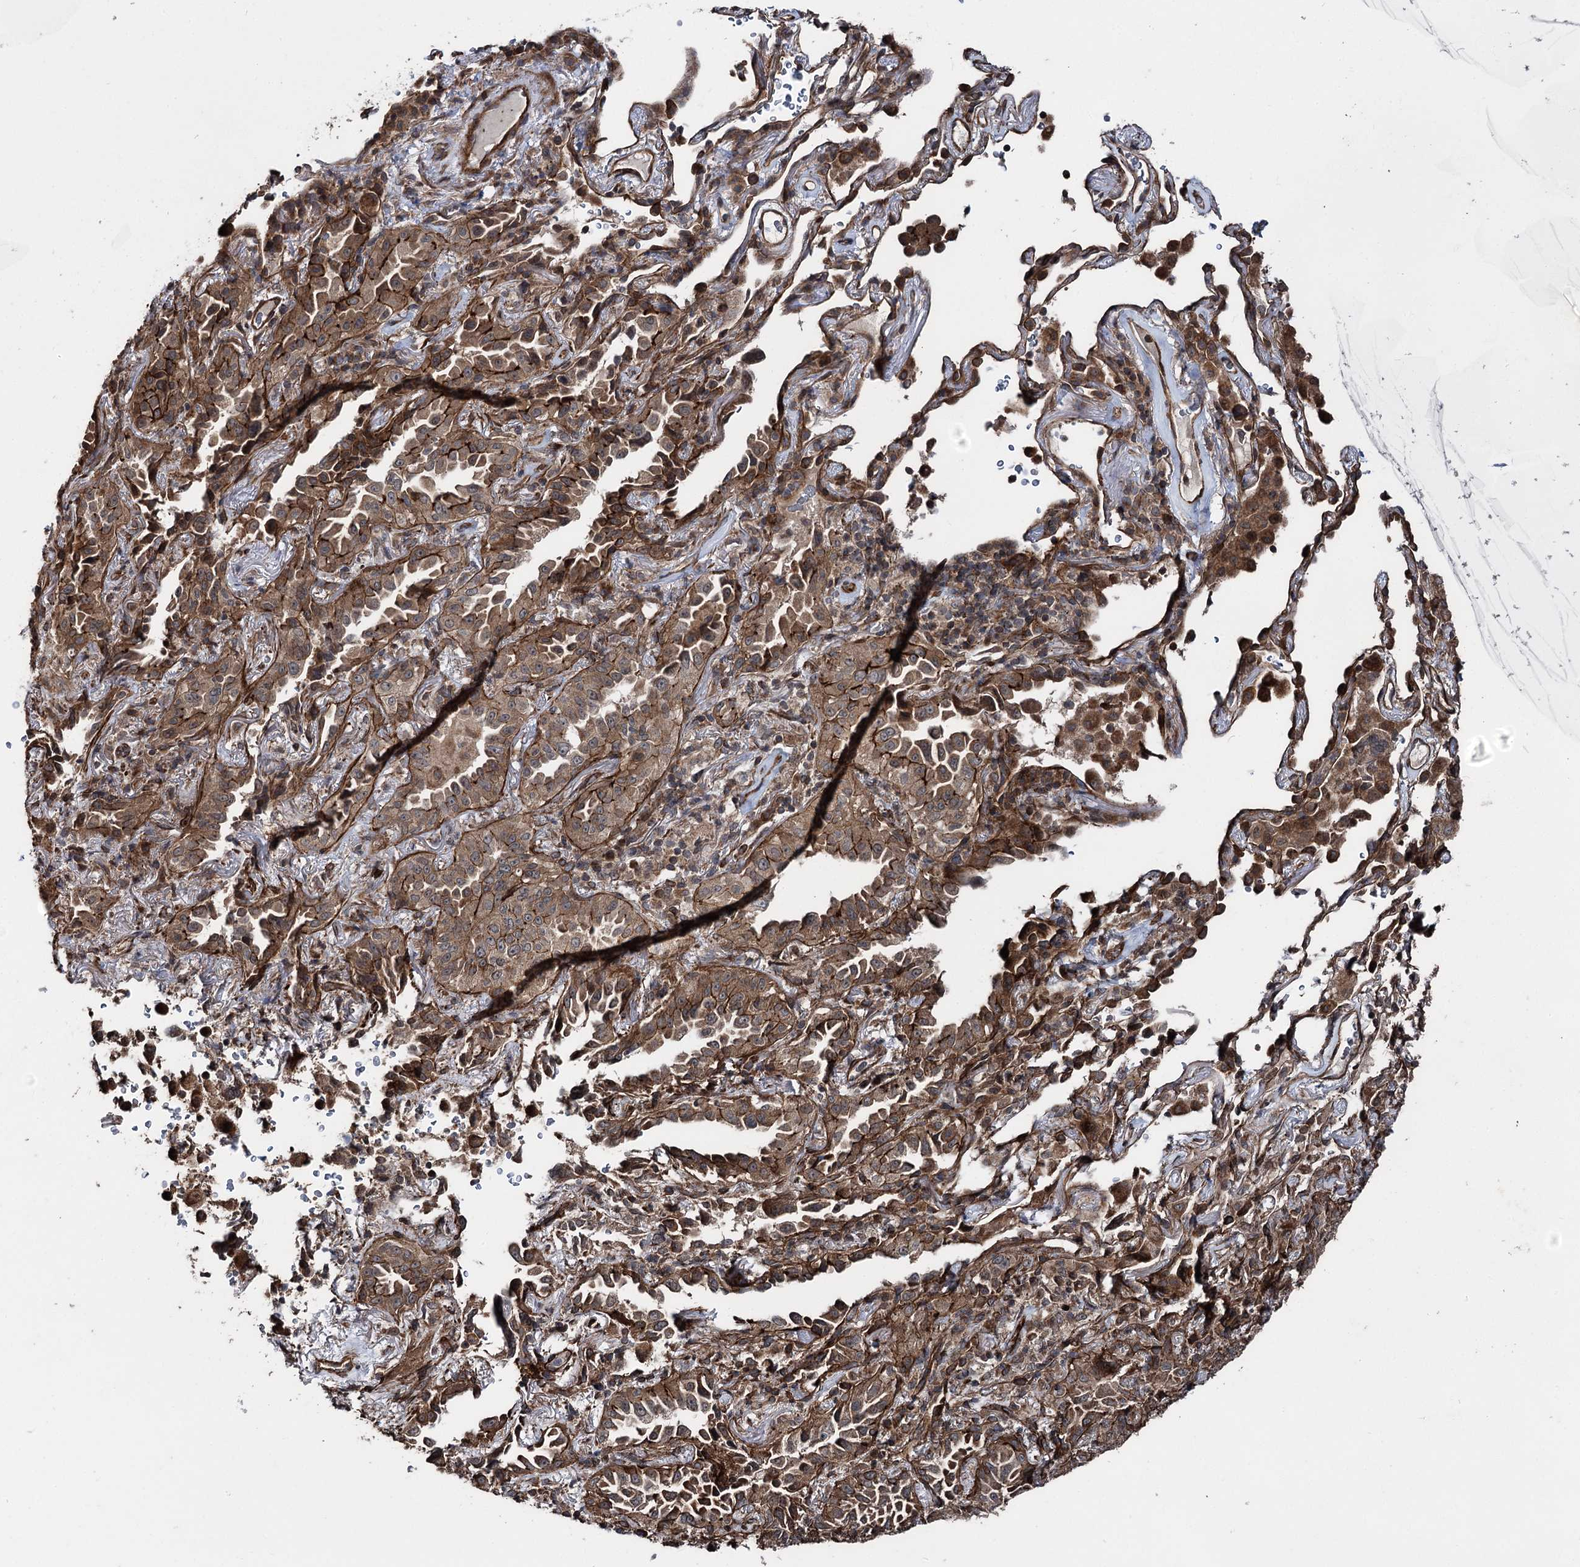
{"staining": {"intensity": "moderate", "quantity": ">75%", "location": "cytoplasmic/membranous"}, "tissue": "lung cancer", "cell_type": "Tumor cells", "image_type": "cancer", "snomed": [{"axis": "morphology", "description": "Adenocarcinoma, NOS"}, {"axis": "topography", "description": "Lung"}], "caption": "Brown immunohistochemical staining in lung adenocarcinoma displays moderate cytoplasmic/membranous positivity in approximately >75% of tumor cells.", "gene": "ITFG2", "patient": {"sex": "female", "age": 69}}